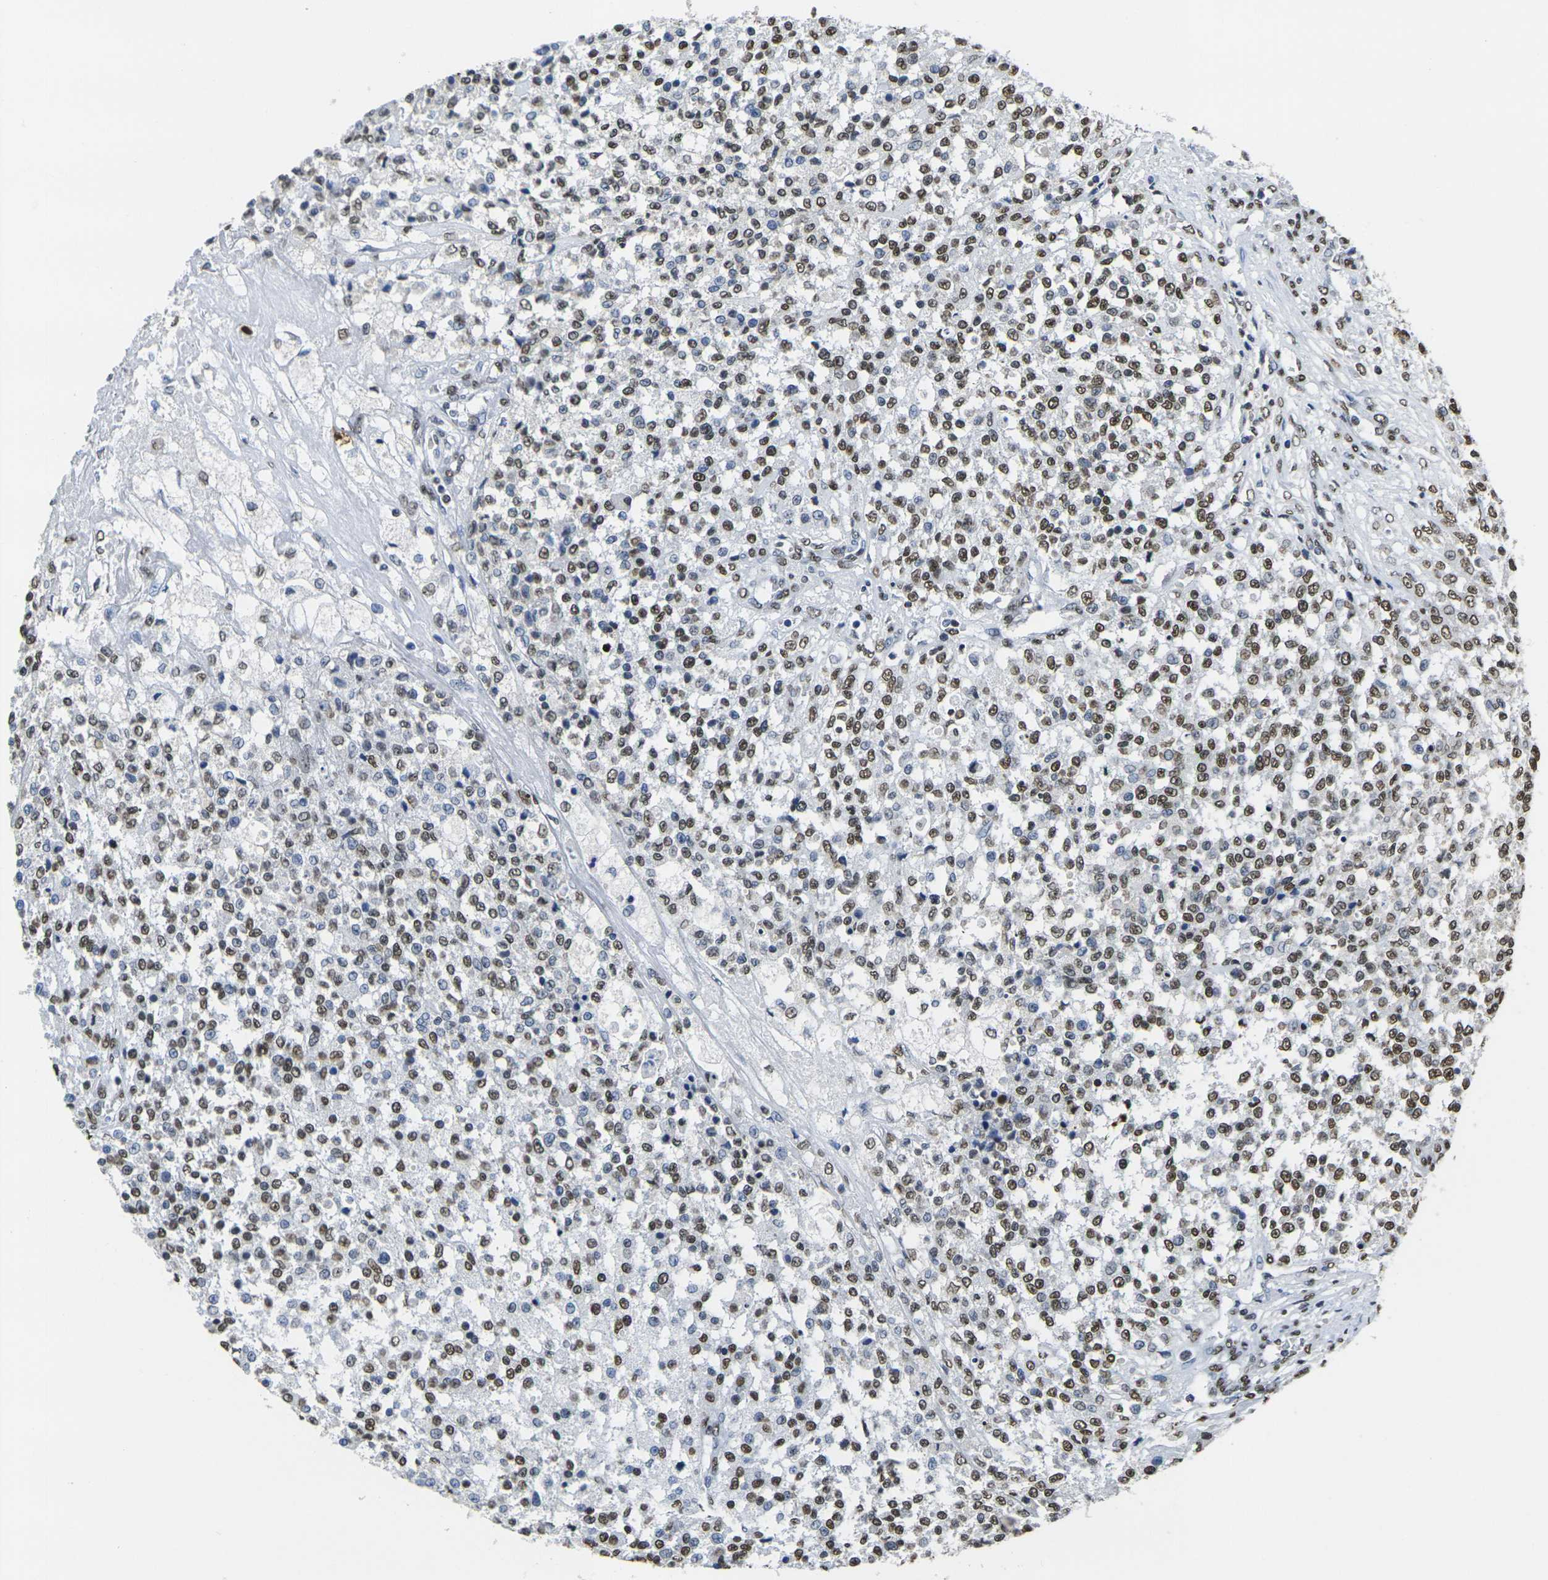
{"staining": {"intensity": "strong", "quantity": "25%-75%", "location": "nuclear"}, "tissue": "testis cancer", "cell_type": "Tumor cells", "image_type": "cancer", "snomed": [{"axis": "morphology", "description": "Seminoma, NOS"}, {"axis": "topography", "description": "Testis"}], "caption": "A histopathology image showing strong nuclear staining in approximately 25%-75% of tumor cells in testis cancer, as visualized by brown immunohistochemical staining.", "gene": "DRAXIN", "patient": {"sex": "male", "age": 59}}